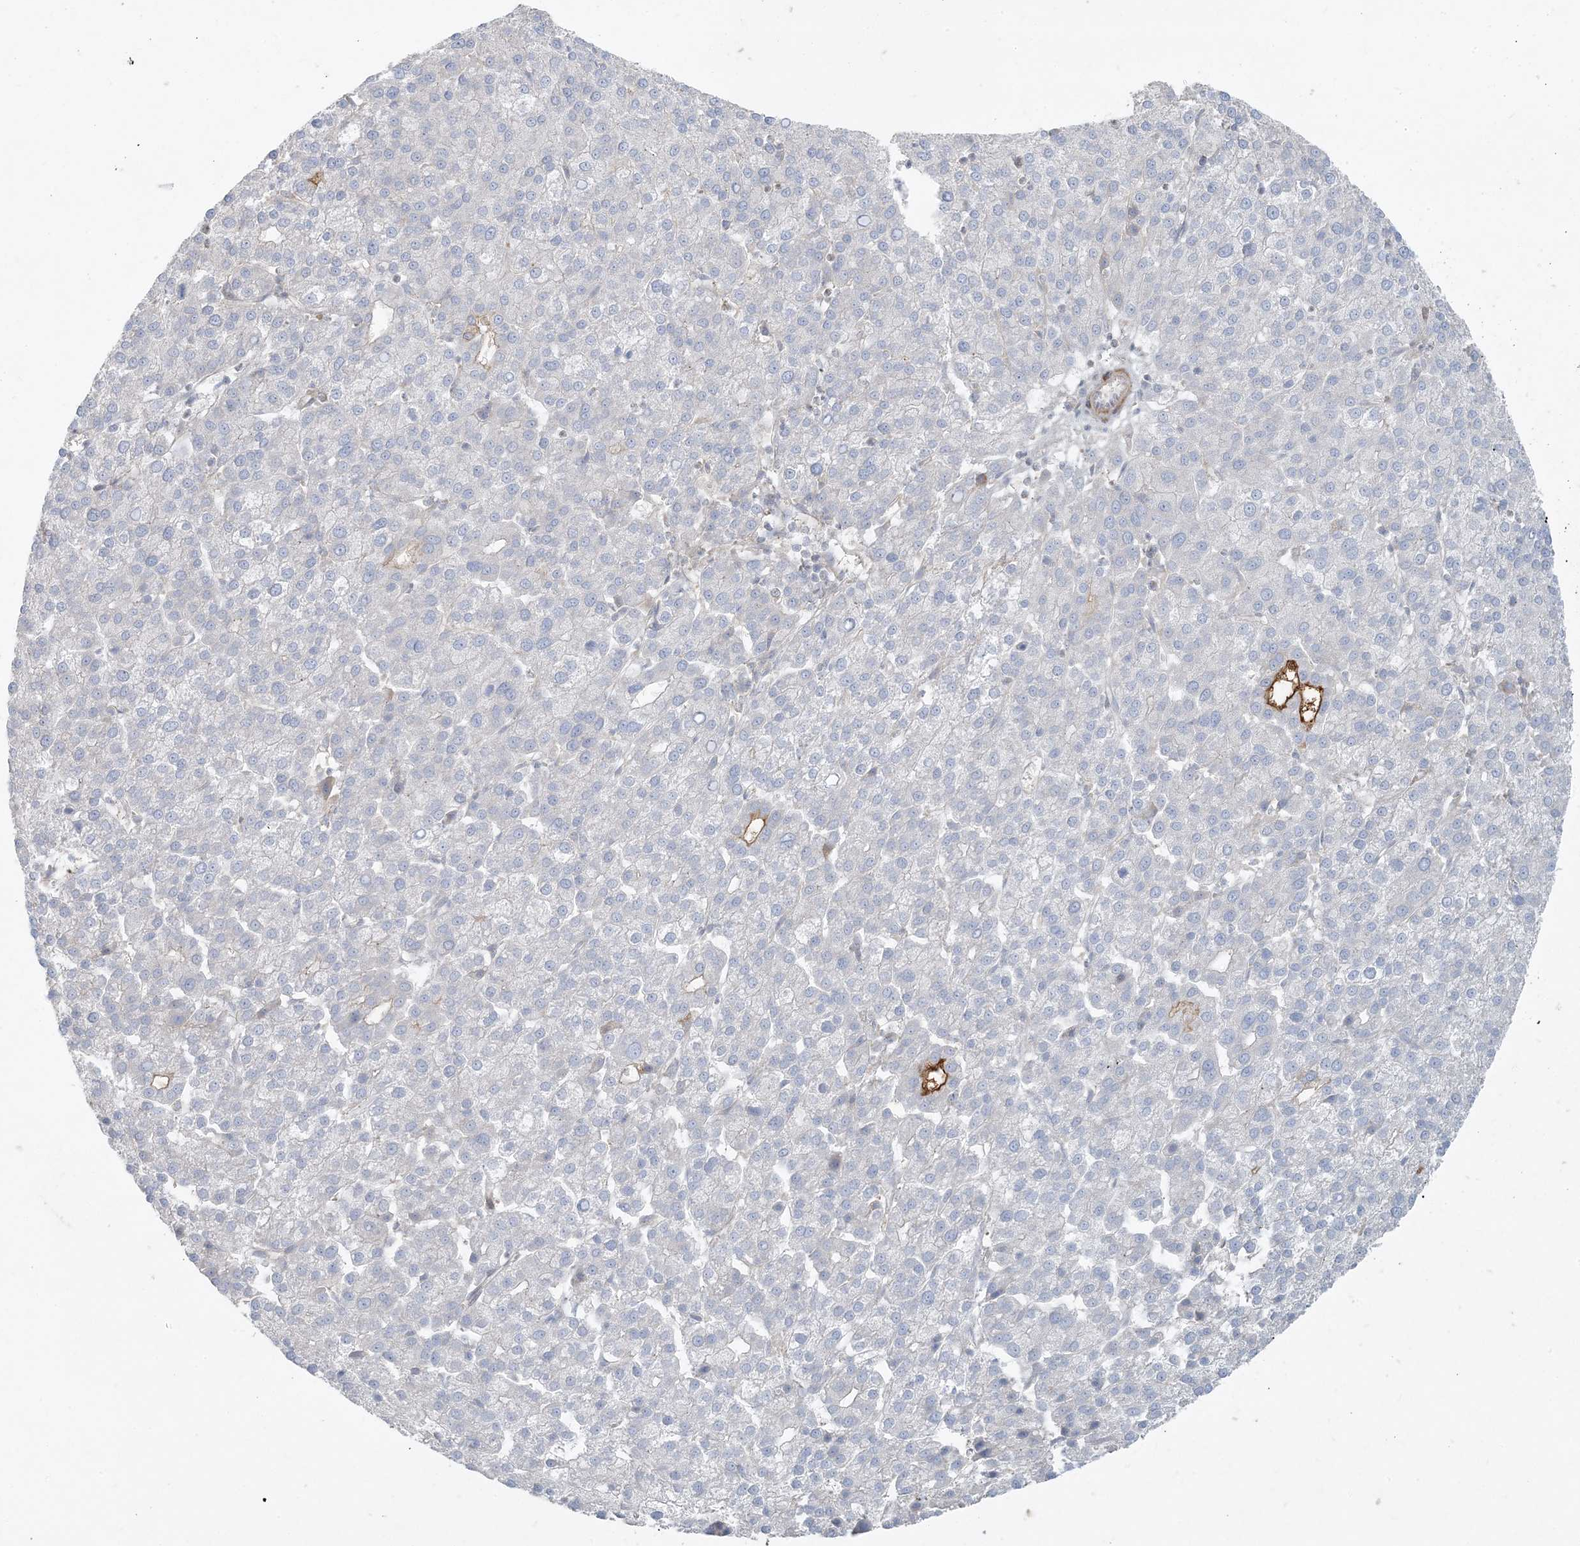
{"staining": {"intensity": "negative", "quantity": "none", "location": "none"}, "tissue": "liver cancer", "cell_type": "Tumor cells", "image_type": "cancer", "snomed": [{"axis": "morphology", "description": "Carcinoma, Hepatocellular, NOS"}, {"axis": "topography", "description": "Liver"}], "caption": "An image of human liver cancer (hepatocellular carcinoma) is negative for staining in tumor cells.", "gene": "PIK3R4", "patient": {"sex": "female", "age": 58}}